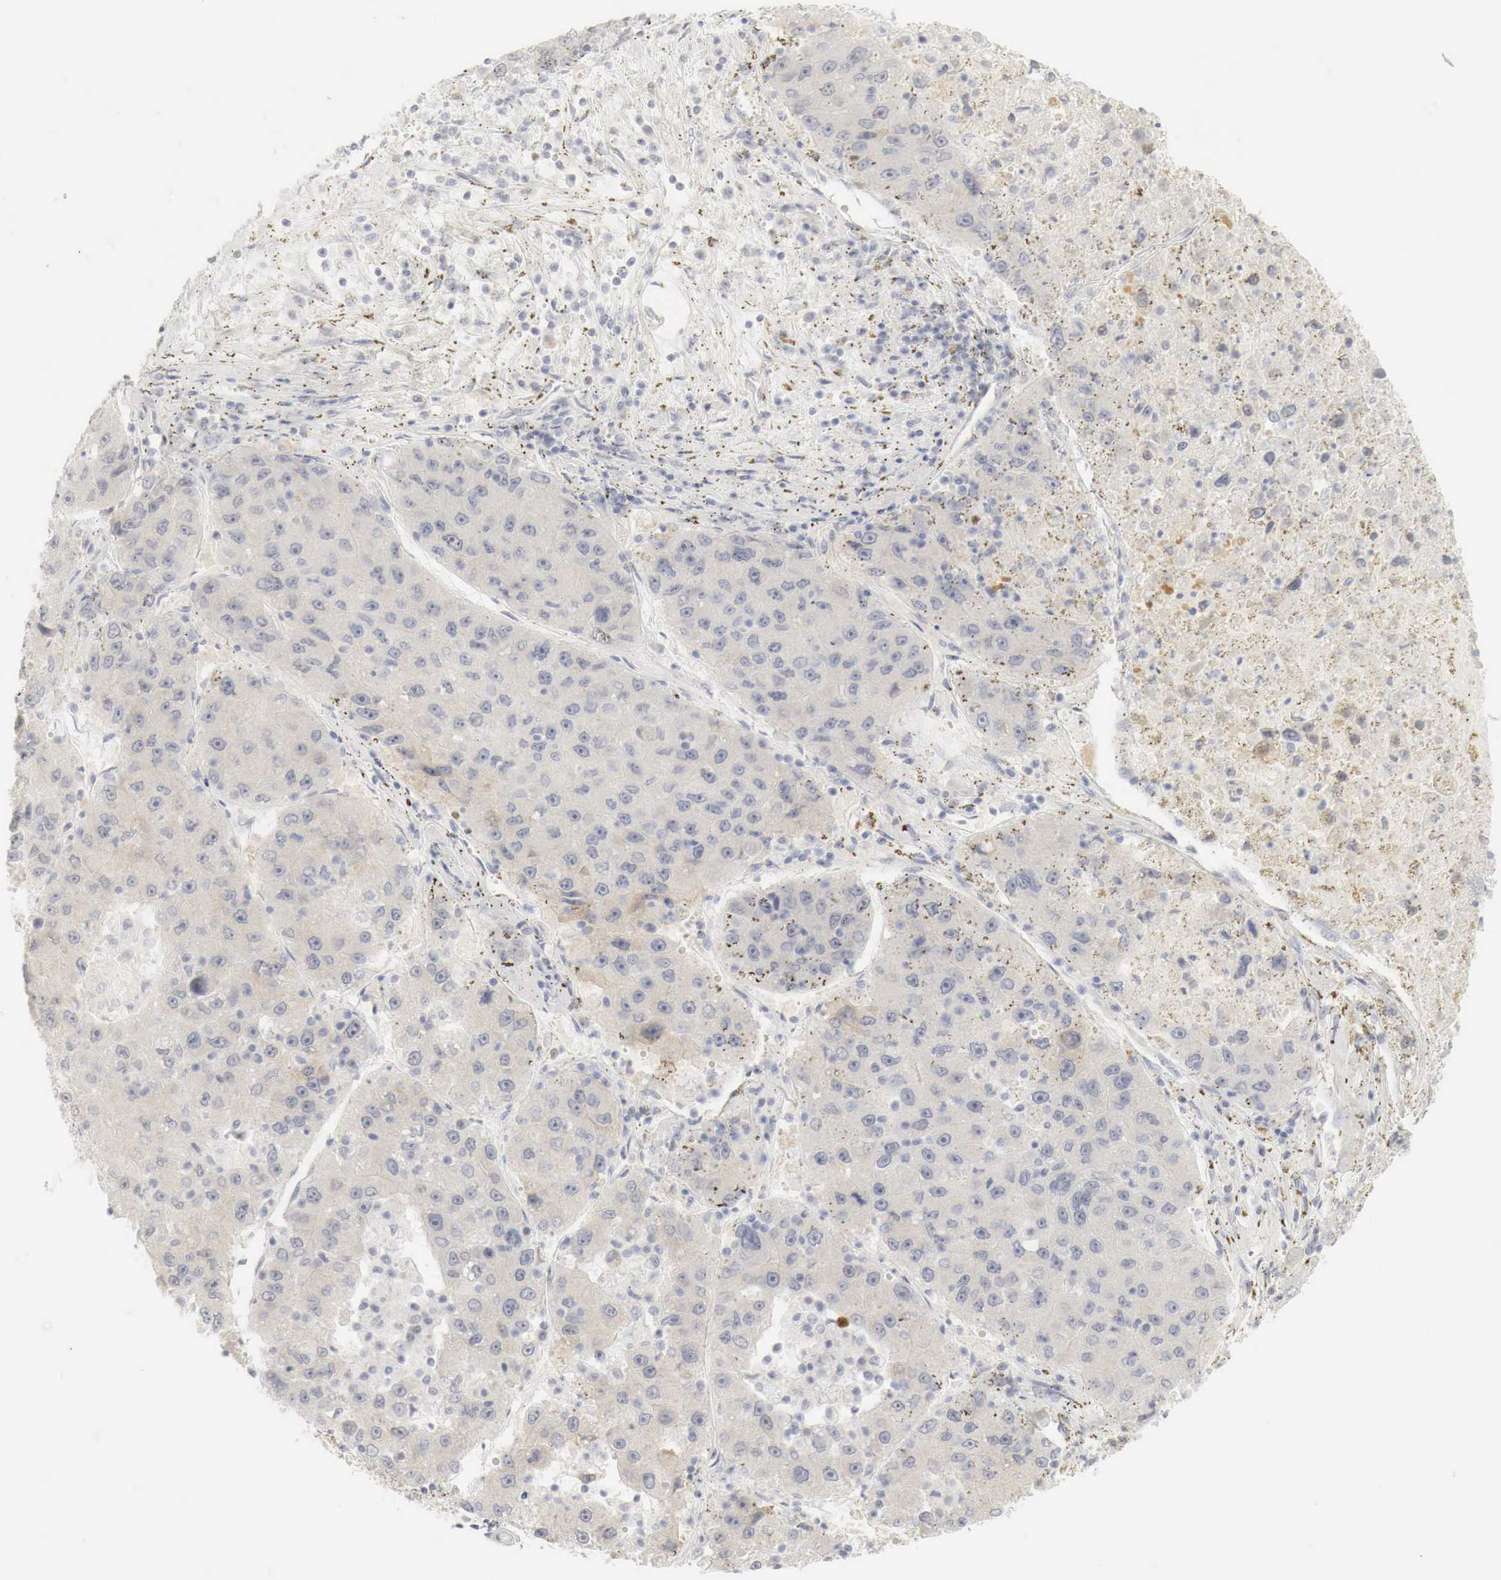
{"staining": {"intensity": "negative", "quantity": "none", "location": "none"}, "tissue": "liver cancer", "cell_type": "Tumor cells", "image_type": "cancer", "snomed": [{"axis": "morphology", "description": "Carcinoma, Hepatocellular, NOS"}, {"axis": "topography", "description": "Liver"}], "caption": "There is no significant expression in tumor cells of liver hepatocellular carcinoma. (Immunohistochemistry, brightfield microscopy, high magnification).", "gene": "TP63", "patient": {"sex": "male", "age": 49}}